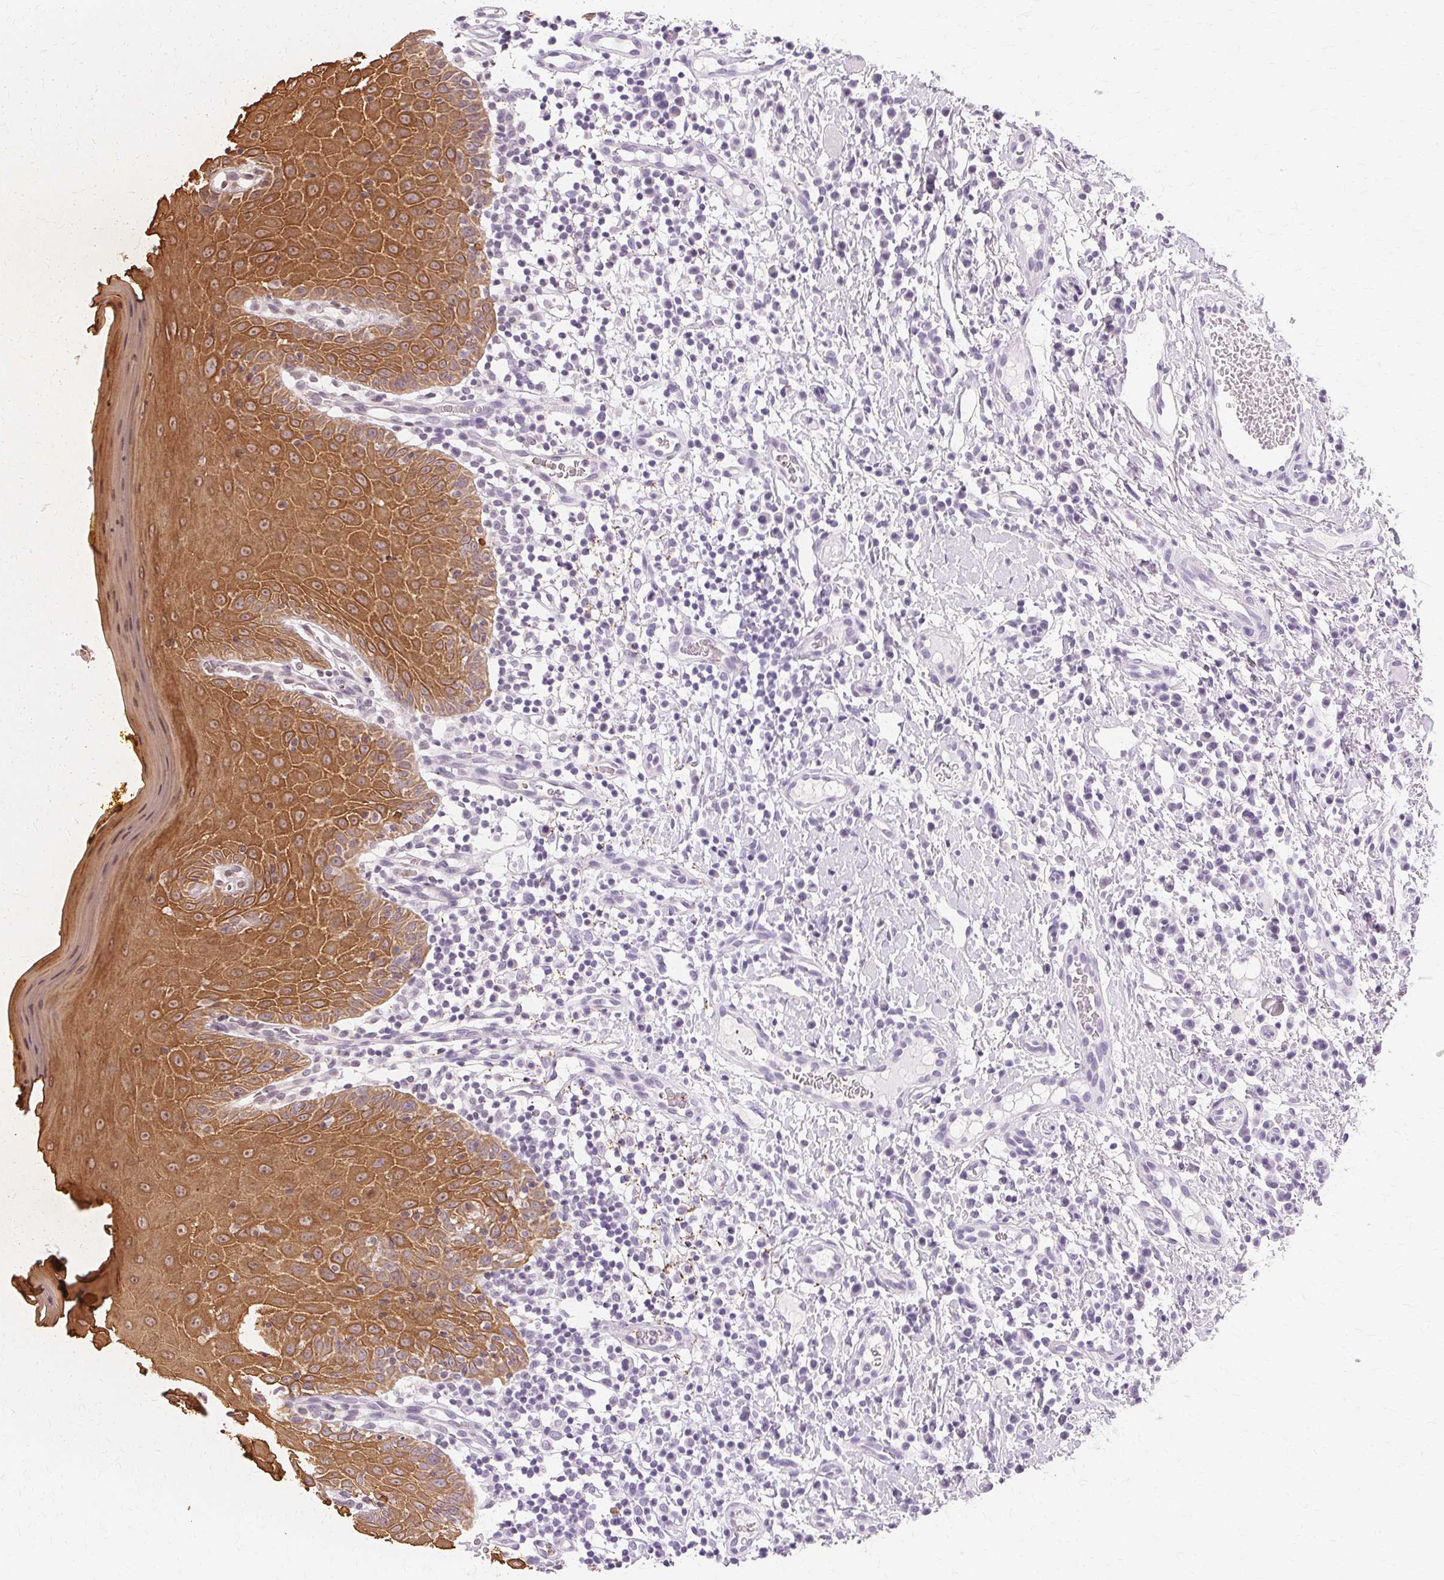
{"staining": {"intensity": "moderate", "quantity": ">75%", "location": "cytoplasmic/membranous"}, "tissue": "oral mucosa", "cell_type": "Squamous epithelial cells", "image_type": "normal", "snomed": [{"axis": "morphology", "description": "Normal tissue, NOS"}, {"axis": "topography", "description": "Oral tissue"}, {"axis": "topography", "description": "Tounge, NOS"}], "caption": "Immunohistochemical staining of unremarkable human oral mucosa displays medium levels of moderate cytoplasmic/membranous expression in approximately >75% of squamous epithelial cells.", "gene": "KRT6A", "patient": {"sex": "female", "age": 58}}